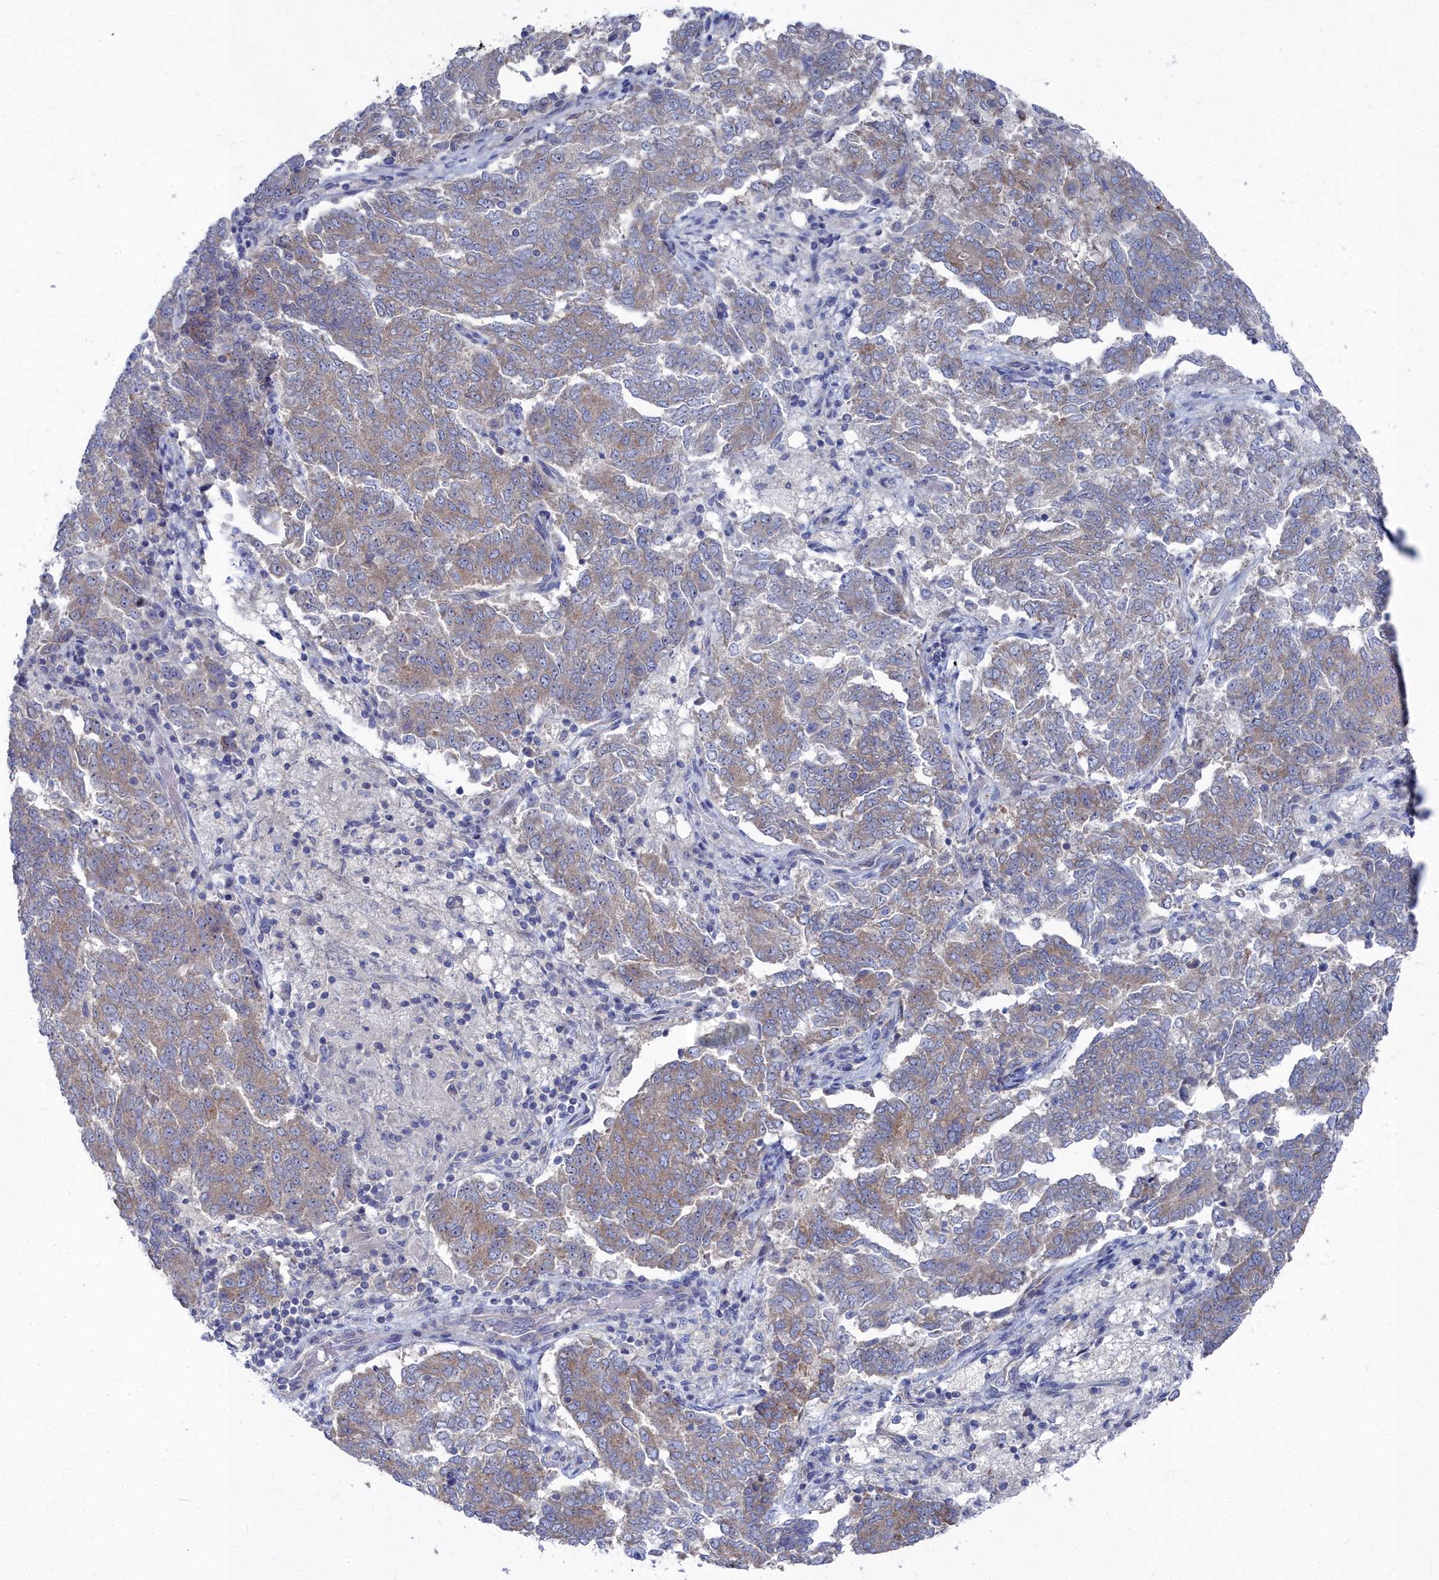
{"staining": {"intensity": "weak", "quantity": ">75%", "location": "cytoplasmic/membranous"}, "tissue": "endometrial cancer", "cell_type": "Tumor cells", "image_type": "cancer", "snomed": [{"axis": "morphology", "description": "Adenocarcinoma, NOS"}, {"axis": "topography", "description": "Endometrium"}], "caption": "Protein expression analysis of human adenocarcinoma (endometrial) reveals weak cytoplasmic/membranous expression in approximately >75% of tumor cells.", "gene": "CCDC149", "patient": {"sex": "female", "age": 80}}